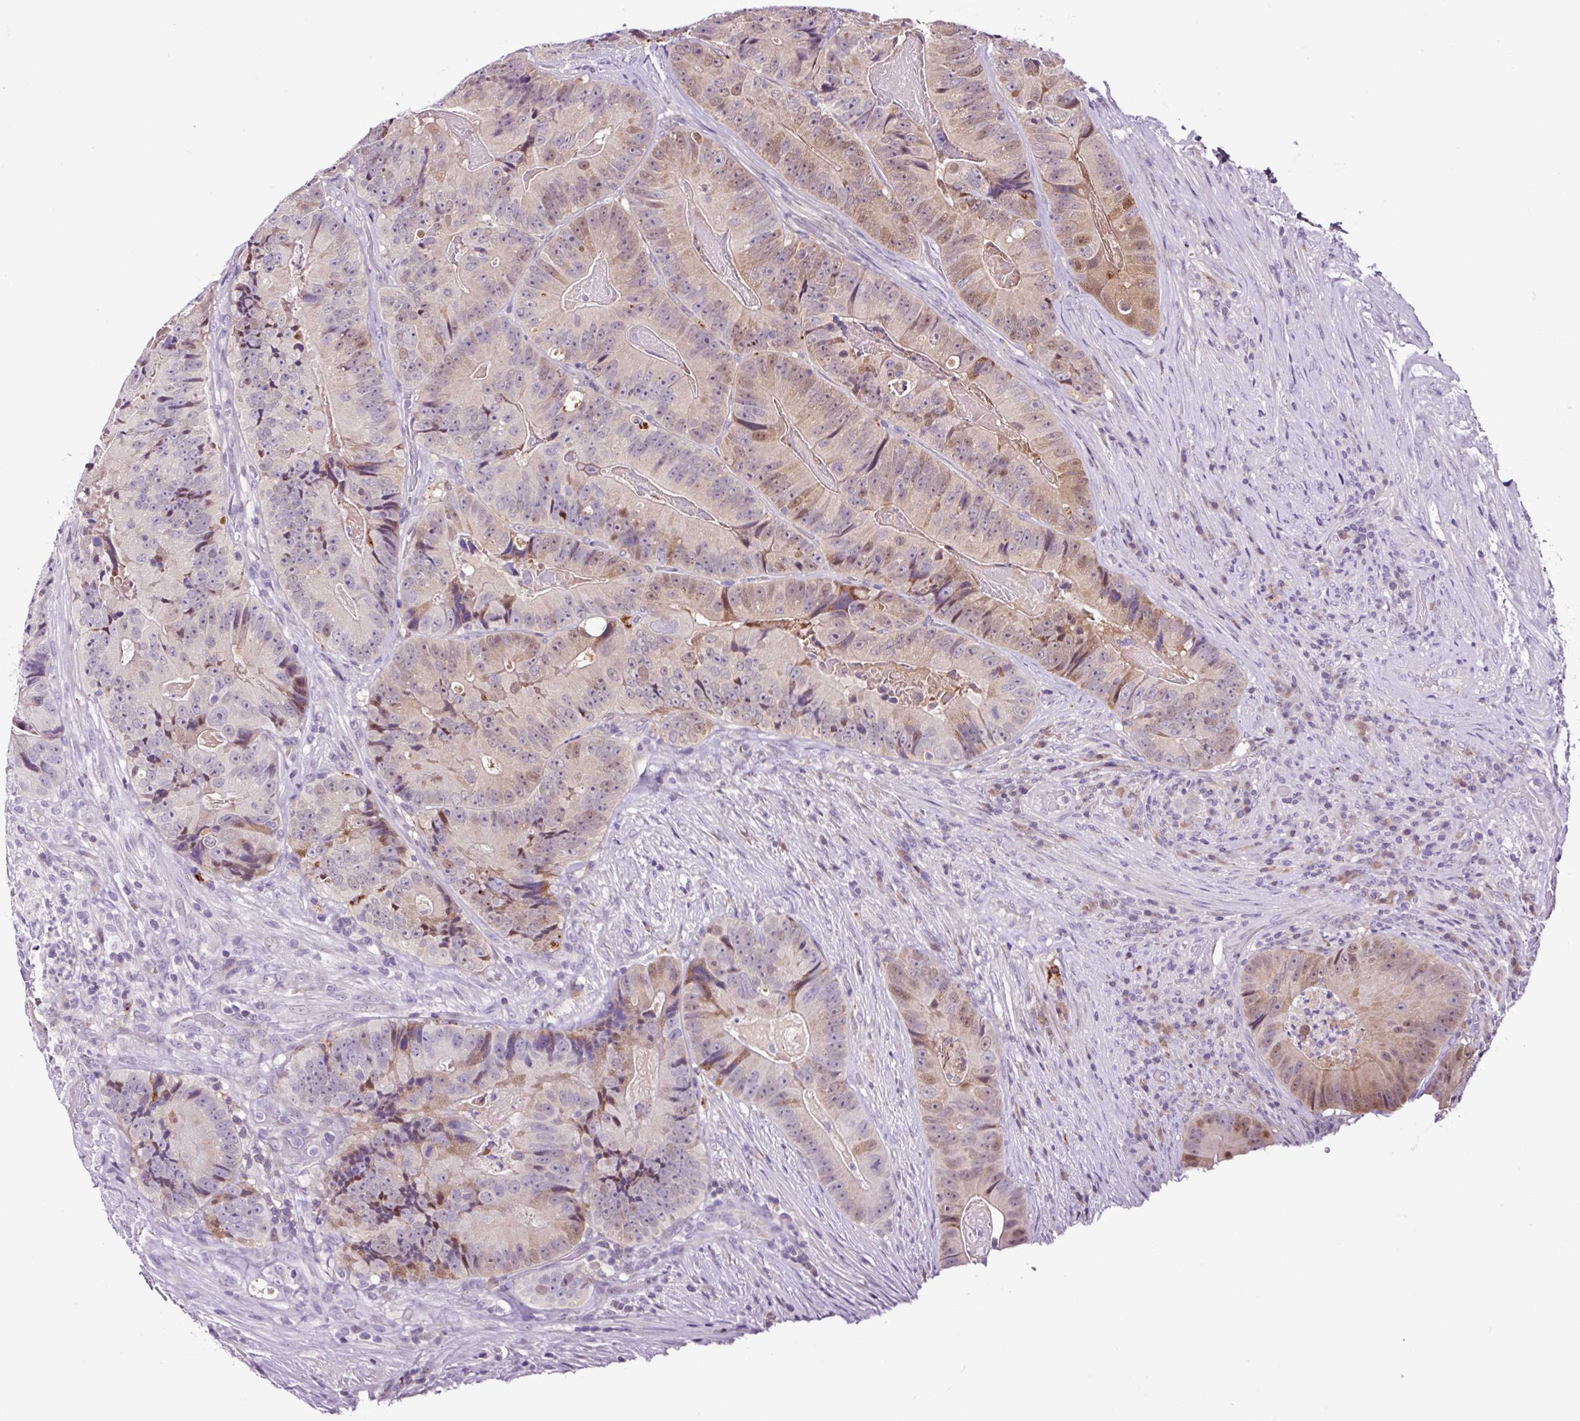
{"staining": {"intensity": "moderate", "quantity": "25%-75%", "location": "cytoplasmic/membranous,nuclear"}, "tissue": "colorectal cancer", "cell_type": "Tumor cells", "image_type": "cancer", "snomed": [{"axis": "morphology", "description": "Adenocarcinoma, NOS"}, {"axis": "topography", "description": "Colon"}], "caption": "Protein staining exhibits moderate cytoplasmic/membranous and nuclear staining in about 25%-75% of tumor cells in colorectal cancer. The protein of interest is stained brown, and the nuclei are stained in blue (DAB (3,3'-diaminobenzidine) IHC with brightfield microscopy, high magnification).", "gene": "TAFA3", "patient": {"sex": "female", "age": 86}}